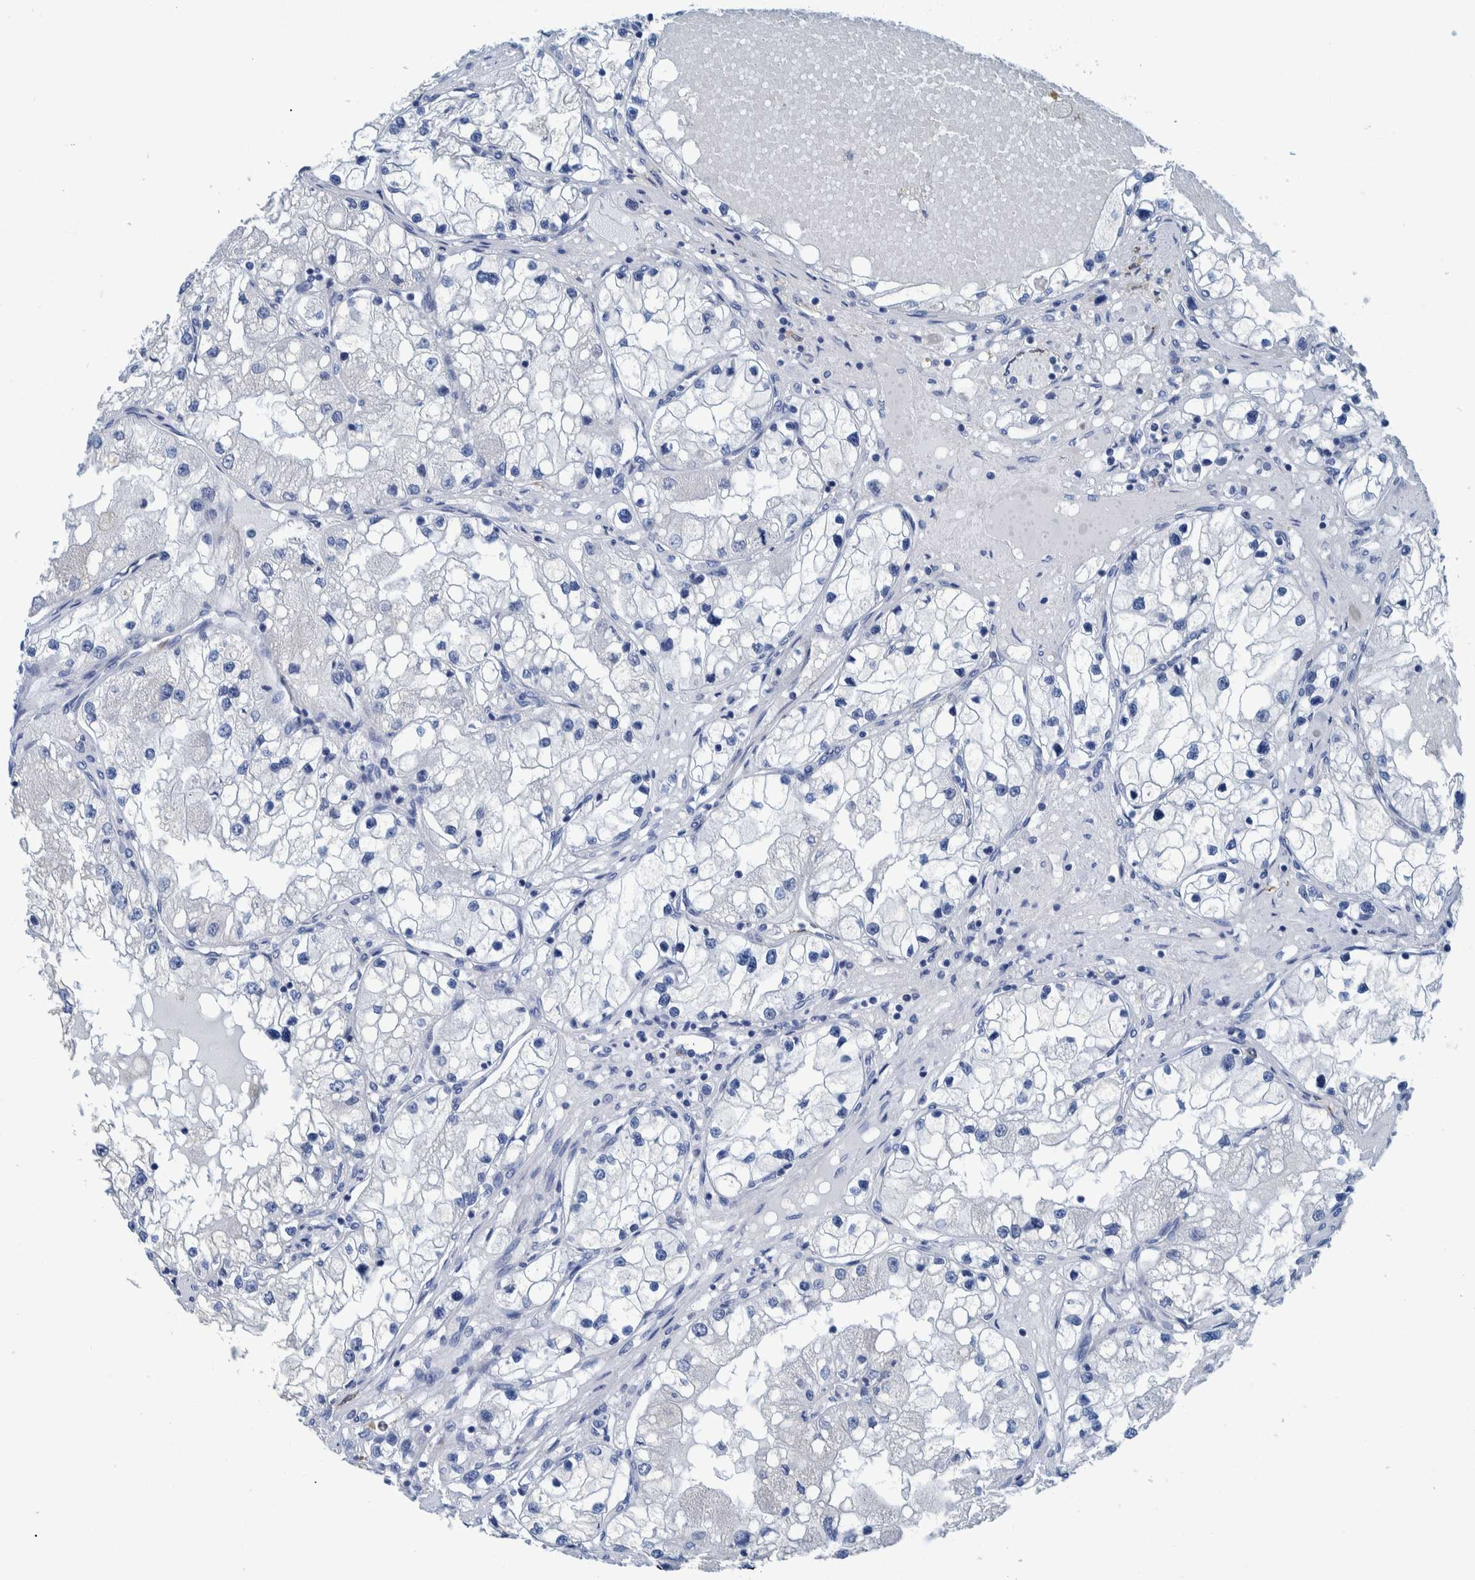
{"staining": {"intensity": "negative", "quantity": "none", "location": "none"}, "tissue": "renal cancer", "cell_type": "Tumor cells", "image_type": "cancer", "snomed": [{"axis": "morphology", "description": "Adenocarcinoma, NOS"}, {"axis": "topography", "description": "Kidney"}], "caption": "Tumor cells are negative for brown protein staining in renal cancer (adenocarcinoma).", "gene": "IDO1", "patient": {"sex": "male", "age": 68}}